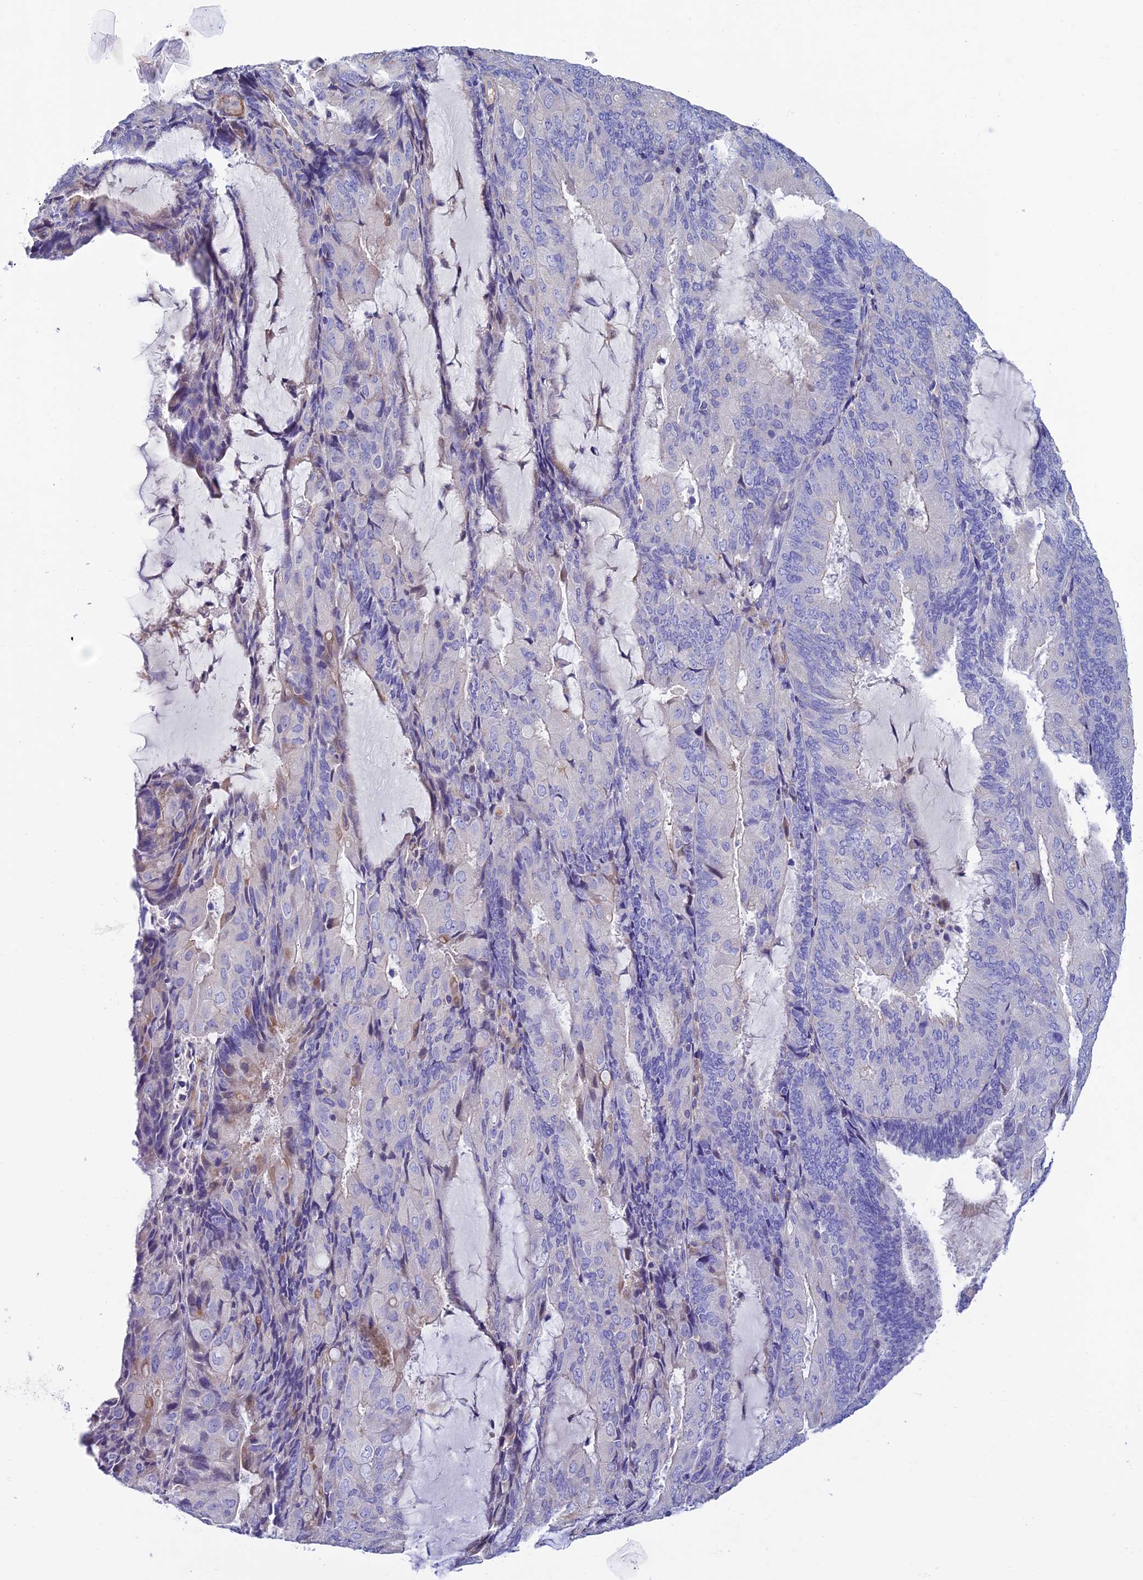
{"staining": {"intensity": "negative", "quantity": "none", "location": "none"}, "tissue": "endometrial cancer", "cell_type": "Tumor cells", "image_type": "cancer", "snomed": [{"axis": "morphology", "description": "Adenocarcinoma, NOS"}, {"axis": "topography", "description": "Endometrium"}], "caption": "Immunohistochemical staining of endometrial cancer (adenocarcinoma) demonstrates no significant staining in tumor cells.", "gene": "FAM178B", "patient": {"sex": "female", "age": 81}}